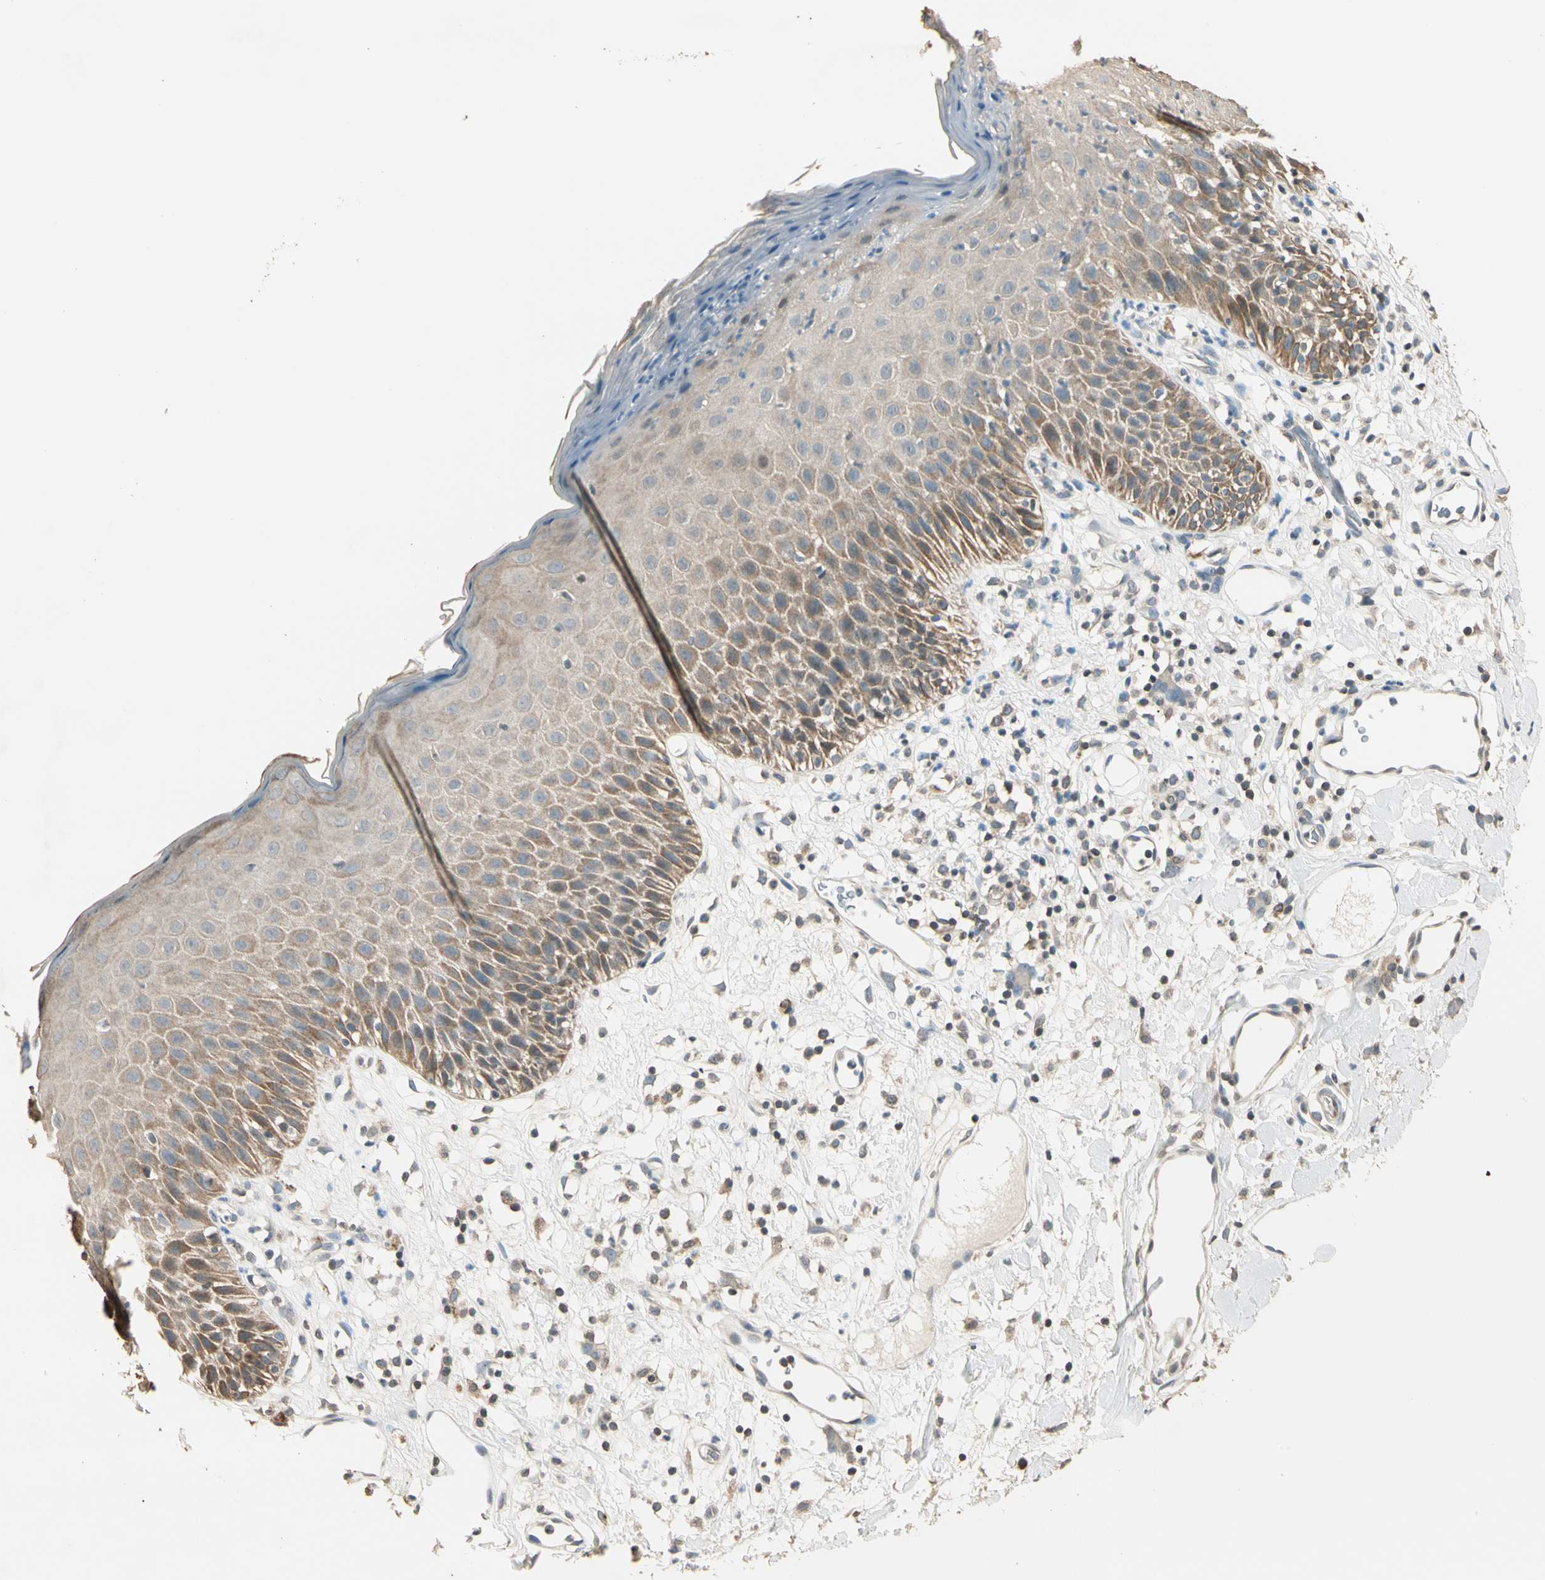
{"staining": {"intensity": "moderate", "quantity": ">75%", "location": "cytoplasmic/membranous"}, "tissue": "skin", "cell_type": "Epidermal cells", "image_type": "normal", "snomed": [{"axis": "morphology", "description": "Normal tissue, NOS"}, {"axis": "topography", "description": "Vulva"}, {"axis": "topography", "description": "Peripheral nerve tissue"}], "caption": "The micrograph demonstrates staining of normal skin, revealing moderate cytoplasmic/membranous protein staining (brown color) within epidermal cells.", "gene": "MAP3K7", "patient": {"sex": "female", "age": 68}}